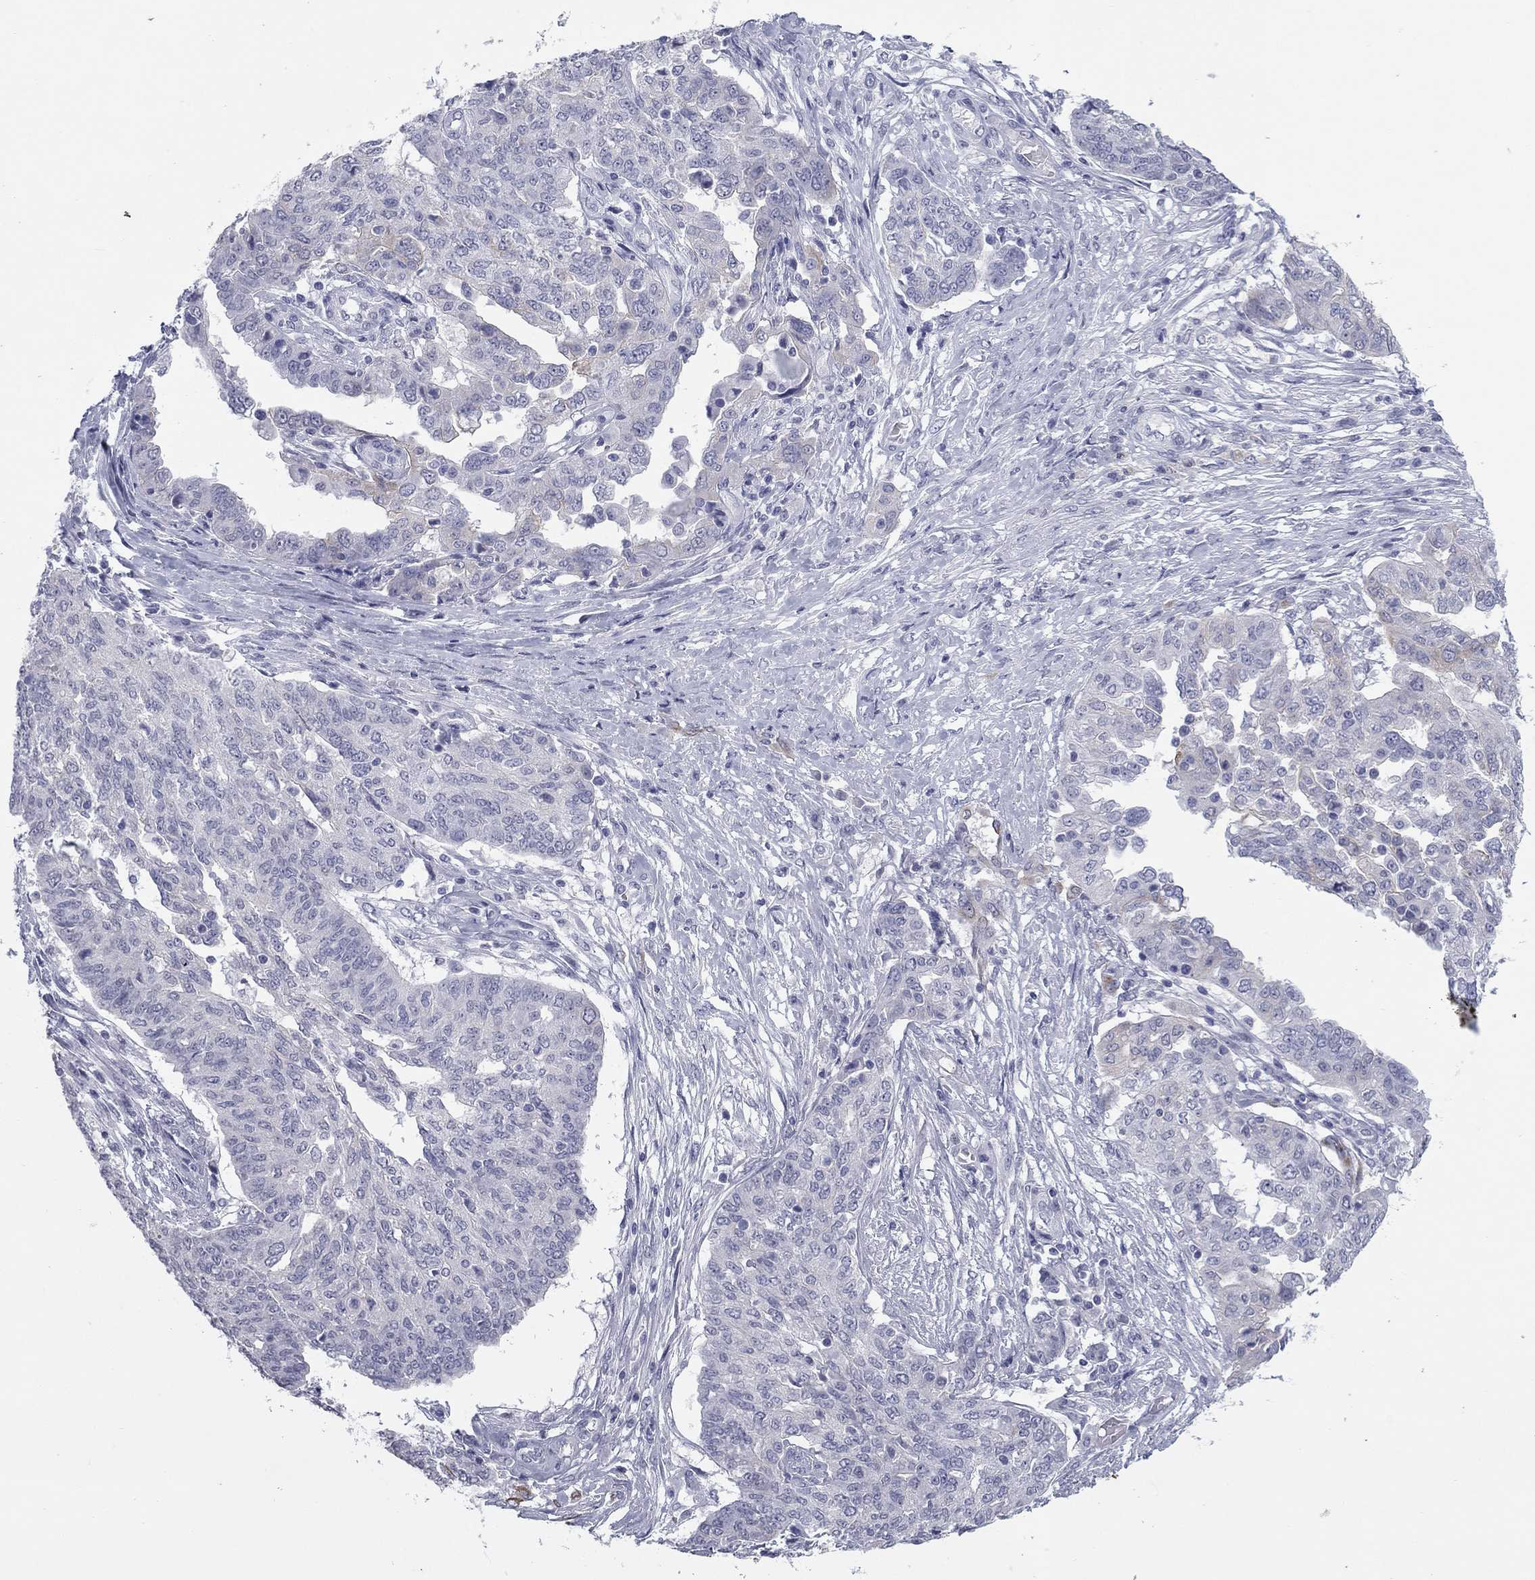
{"staining": {"intensity": "negative", "quantity": "none", "location": "none"}, "tissue": "ovarian cancer", "cell_type": "Tumor cells", "image_type": "cancer", "snomed": [{"axis": "morphology", "description": "Cystadenocarcinoma, serous, NOS"}, {"axis": "topography", "description": "Ovary"}], "caption": "The micrograph shows no significant positivity in tumor cells of ovarian cancer (serous cystadenocarcinoma).", "gene": "KRT75", "patient": {"sex": "female", "age": 67}}